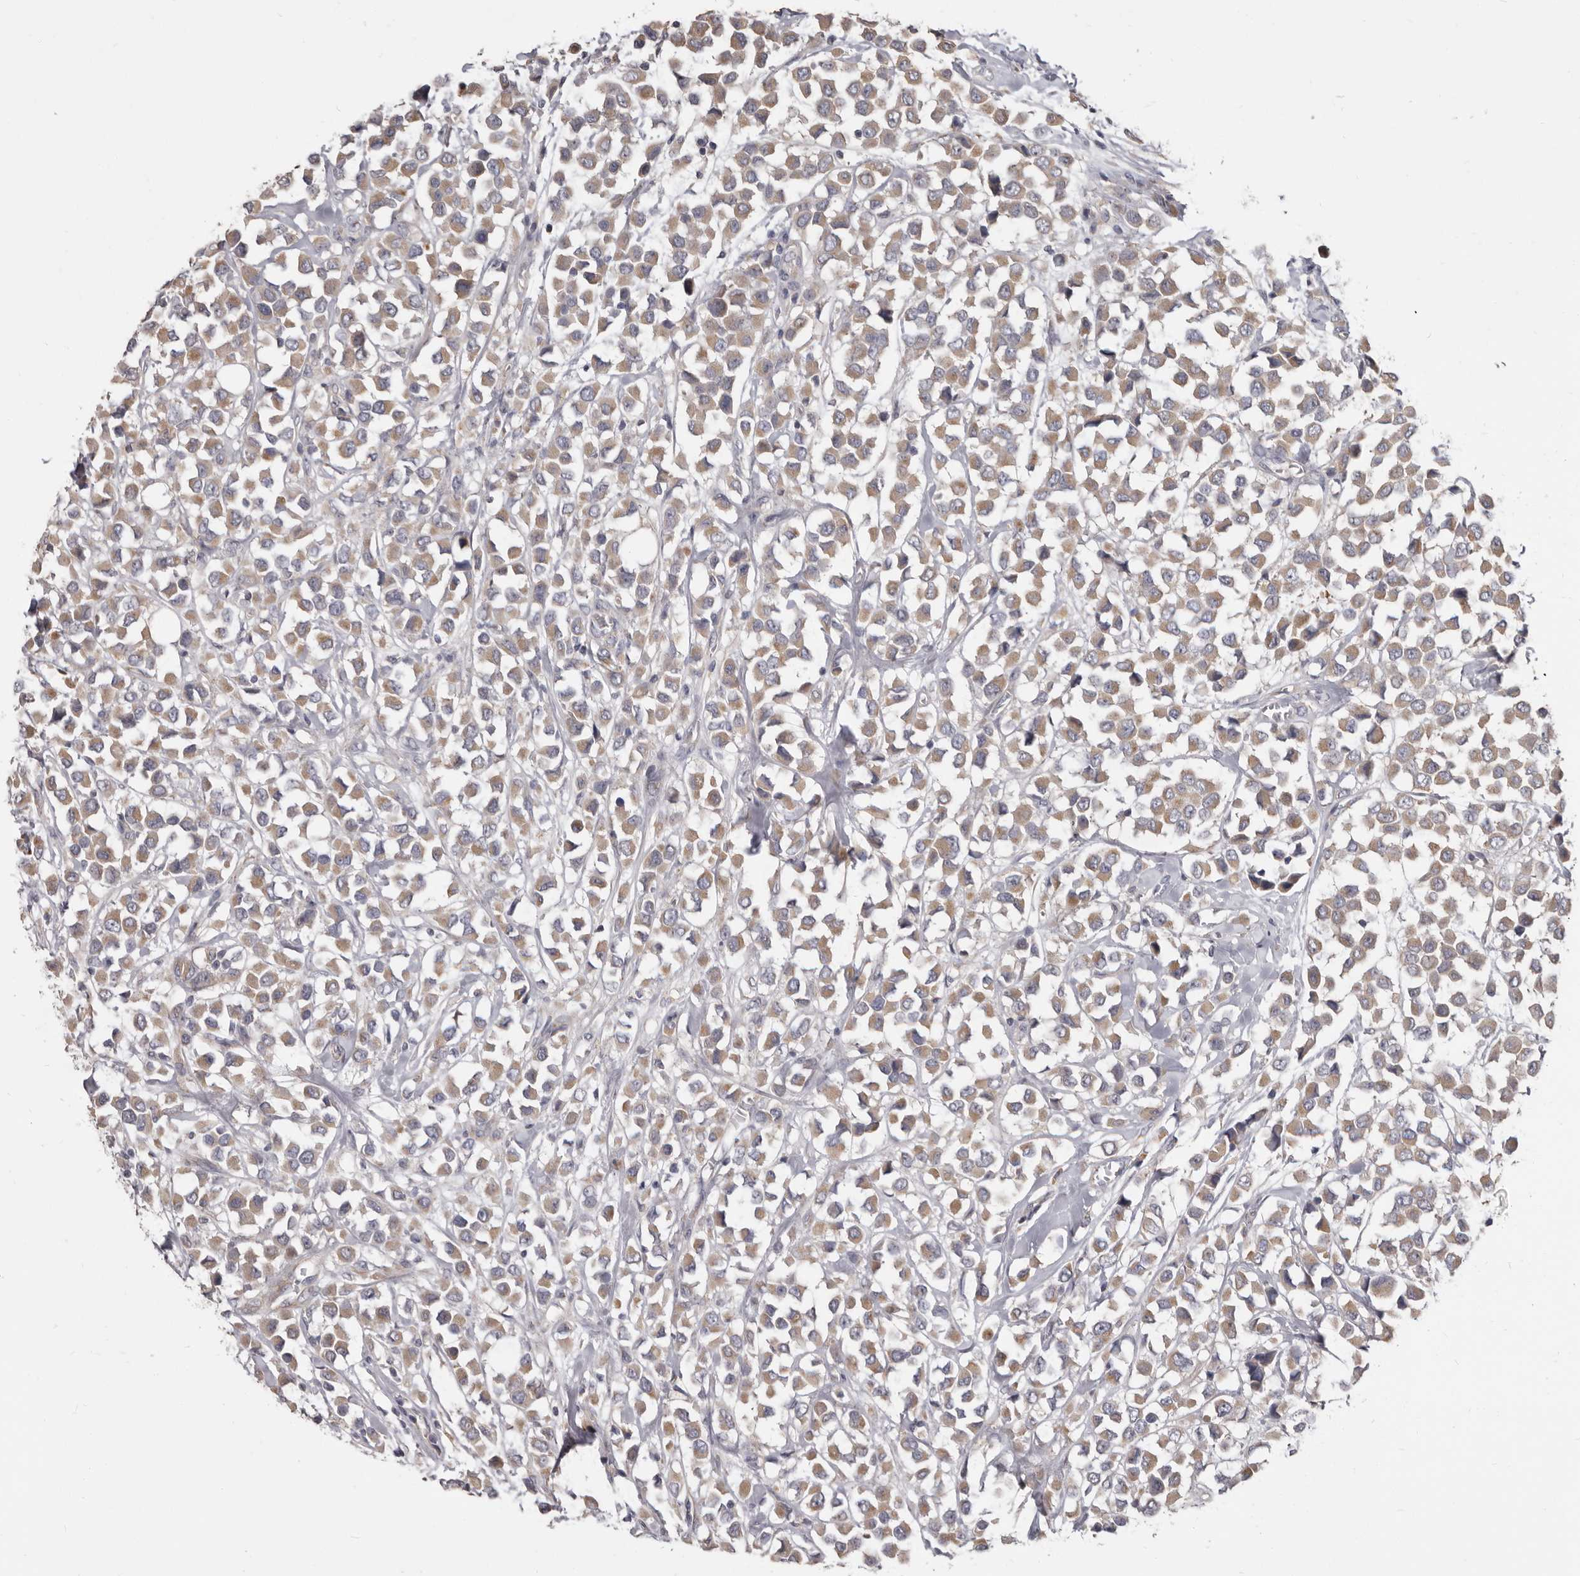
{"staining": {"intensity": "moderate", "quantity": ">75%", "location": "cytoplasmic/membranous"}, "tissue": "breast cancer", "cell_type": "Tumor cells", "image_type": "cancer", "snomed": [{"axis": "morphology", "description": "Duct carcinoma"}, {"axis": "topography", "description": "Breast"}], "caption": "Protein staining of breast cancer tissue exhibits moderate cytoplasmic/membranous expression in about >75% of tumor cells.", "gene": "FMO2", "patient": {"sex": "female", "age": 61}}